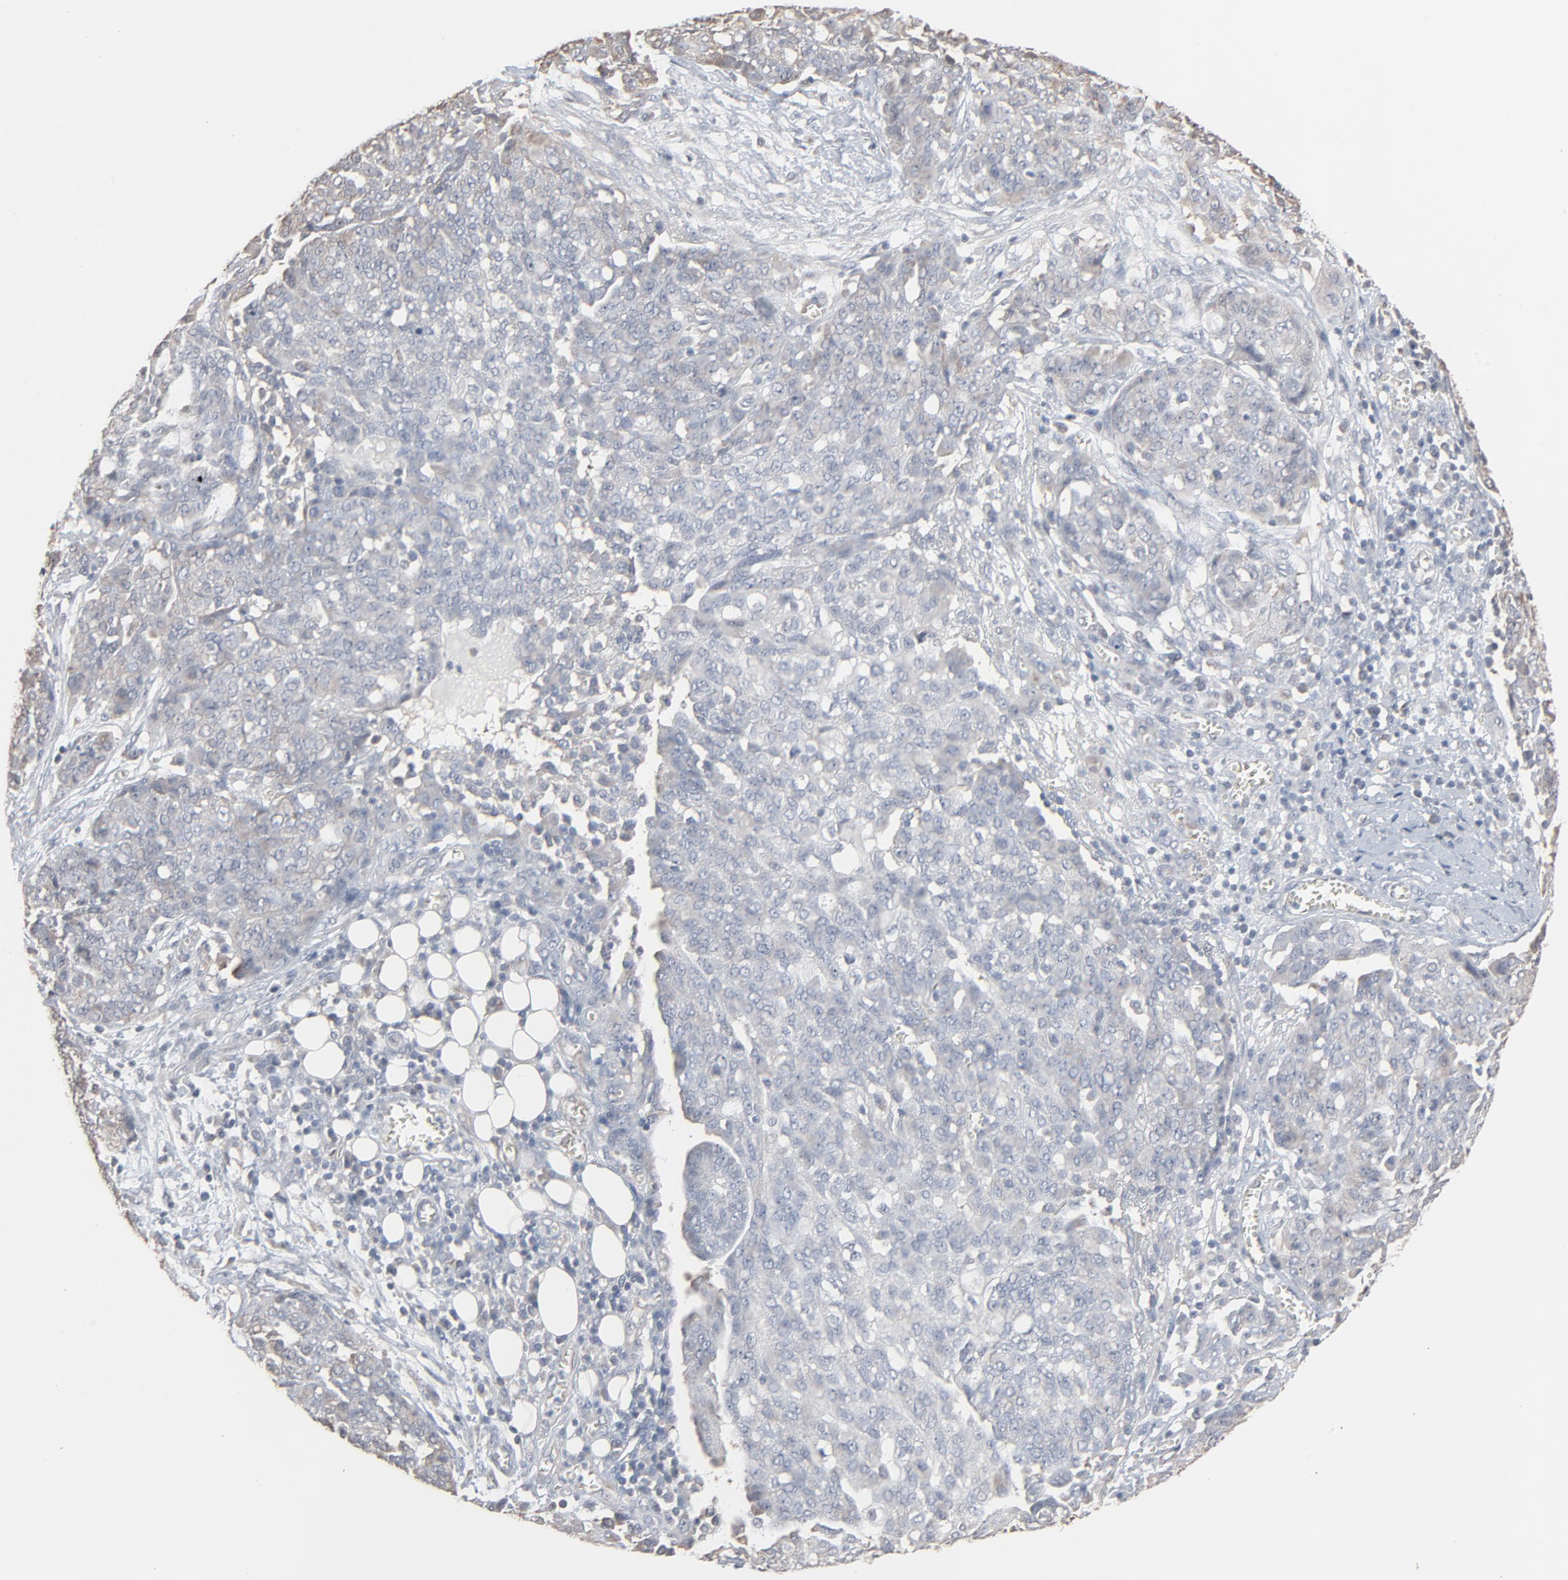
{"staining": {"intensity": "negative", "quantity": "none", "location": "none"}, "tissue": "ovarian cancer", "cell_type": "Tumor cells", "image_type": "cancer", "snomed": [{"axis": "morphology", "description": "Cystadenocarcinoma, serous, NOS"}, {"axis": "topography", "description": "Soft tissue"}, {"axis": "topography", "description": "Ovary"}], "caption": "An image of human ovarian serous cystadenocarcinoma is negative for staining in tumor cells. (Brightfield microscopy of DAB IHC at high magnification).", "gene": "CCT5", "patient": {"sex": "female", "age": 57}}